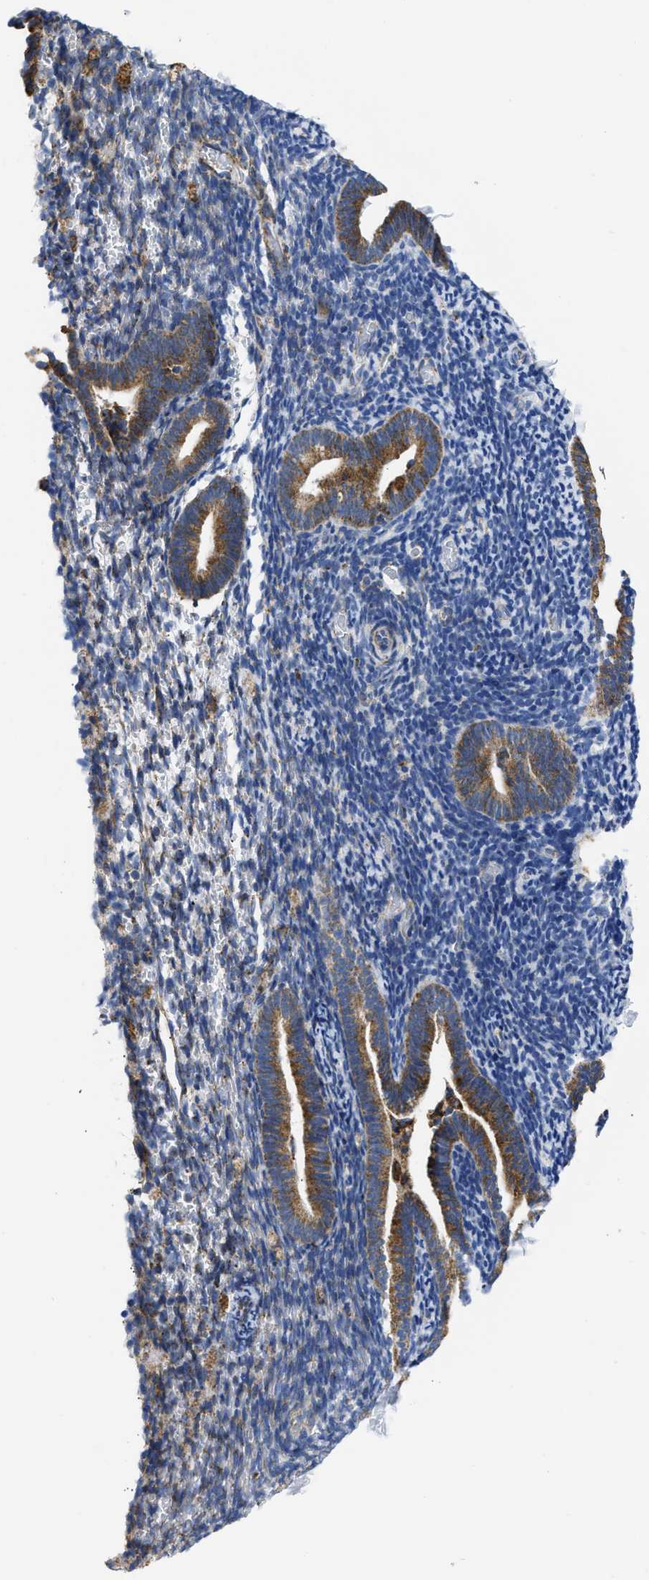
{"staining": {"intensity": "weak", "quantity": "<25%", "location": "cytoplasmic/membranous"}, "tissue": "endometrium", "cell_type": "Cells in endometrial stroma", "image_type": "normal", "snomed": [{"axis": "morphology", "description": "Normal tissue, NOS"}, {"axis": "topography", "description": "Endometrium"}], "caption": "The immunohistochemistry micrograph has no significant staining in cells in endometrial stroma of endometrium.", "gene": "CYCS", "patient": {"sex": "female", "age": 51}}